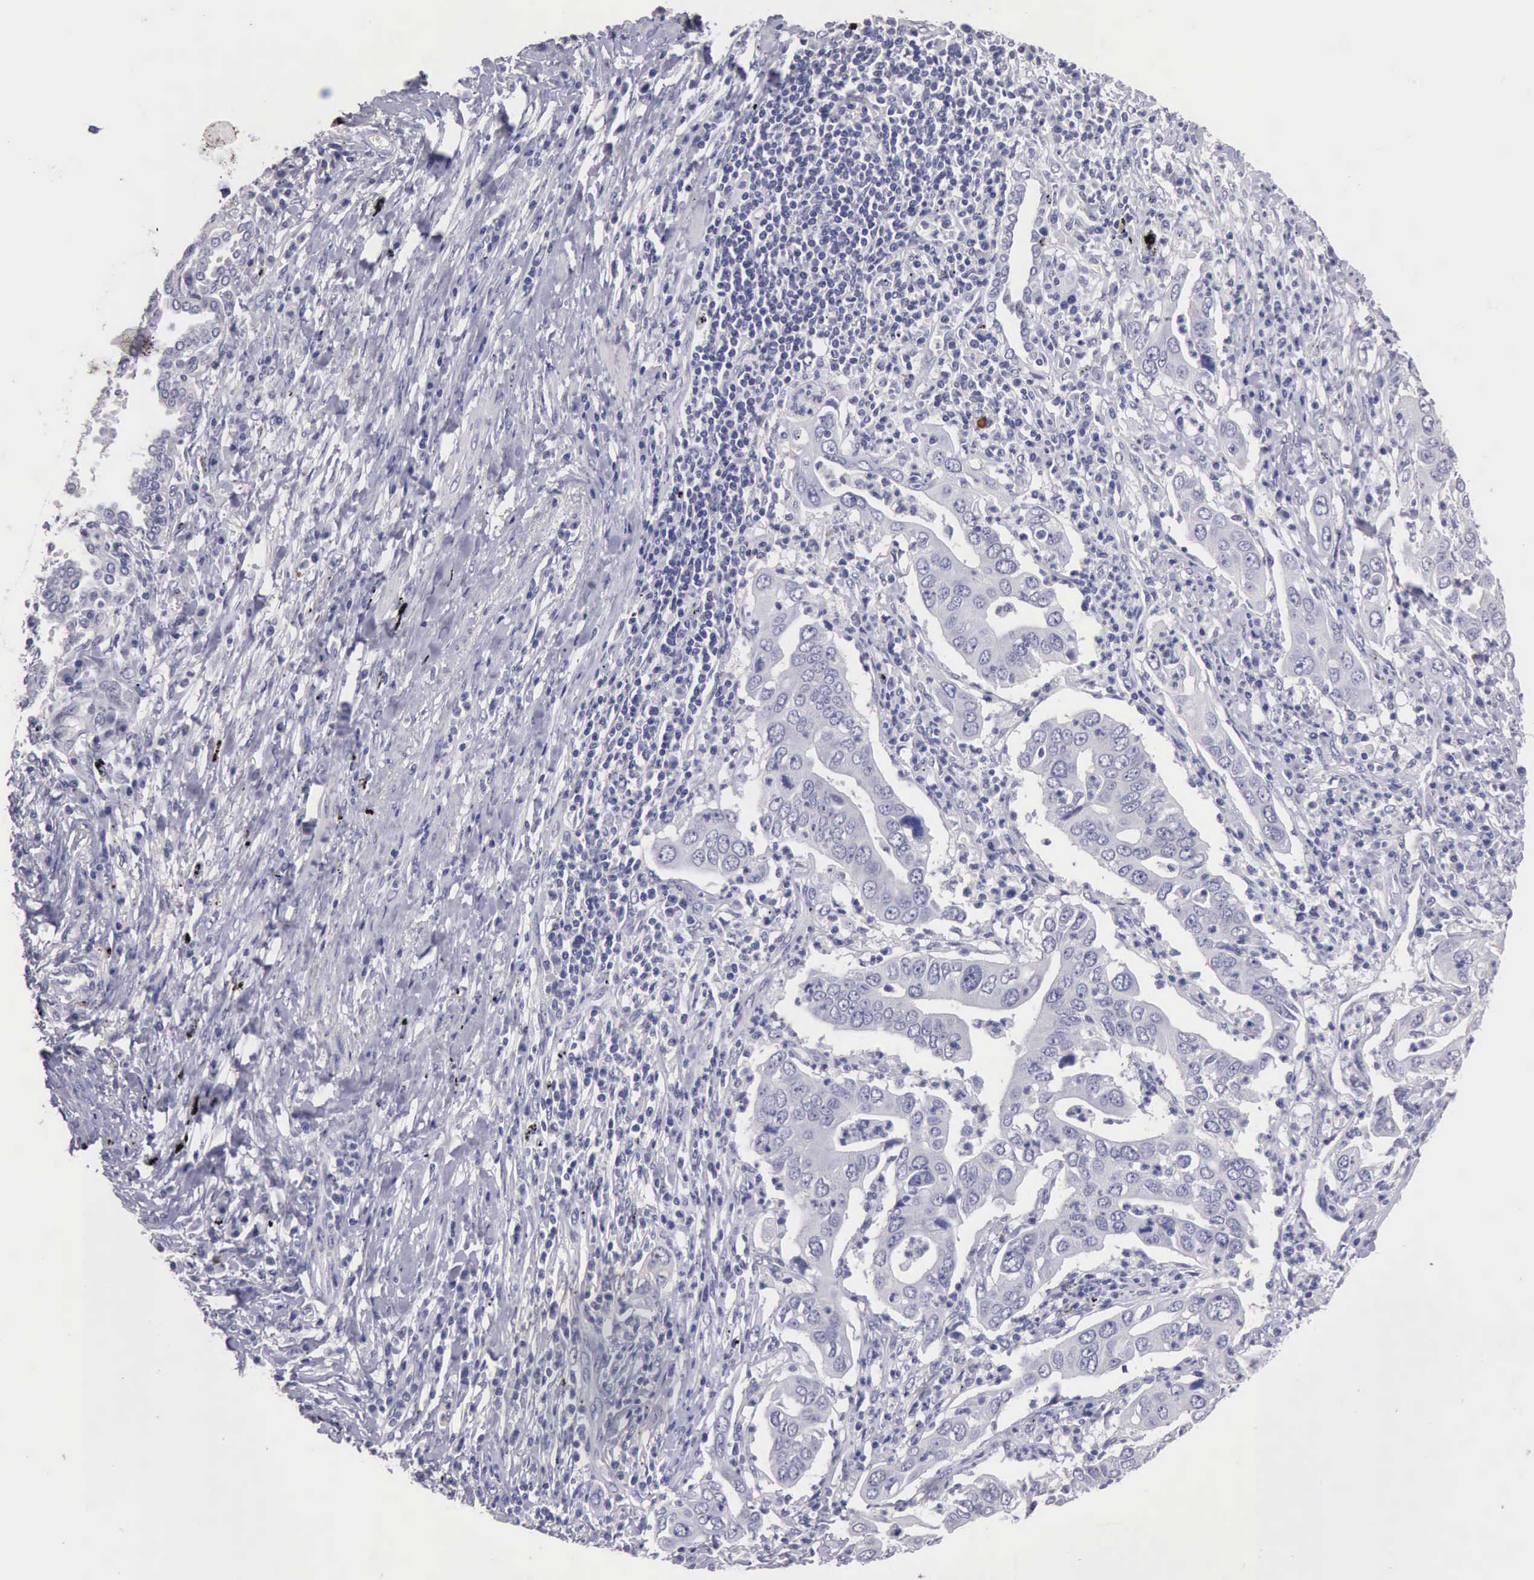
{"staining": {"intensity": "negative", "quantity": "none", "location": "none"}, "tissue": "lung cancer", "cell_type": "Tumor cells", "image_type": "cancer", "snomed": [{"axis": "morphology", "description": "Adenocarcinoma, NOS"}, {"axis": "topography", "description": "Lung"}], "caption": "Lung cancer was stained to show a protein in brown. There is no significant expression in tumor cells. (Immunohistochemistry, brightfield microscopy, high magnification).", "gene": "KCND1", "patient": {"sex": "male", "age": 48}}